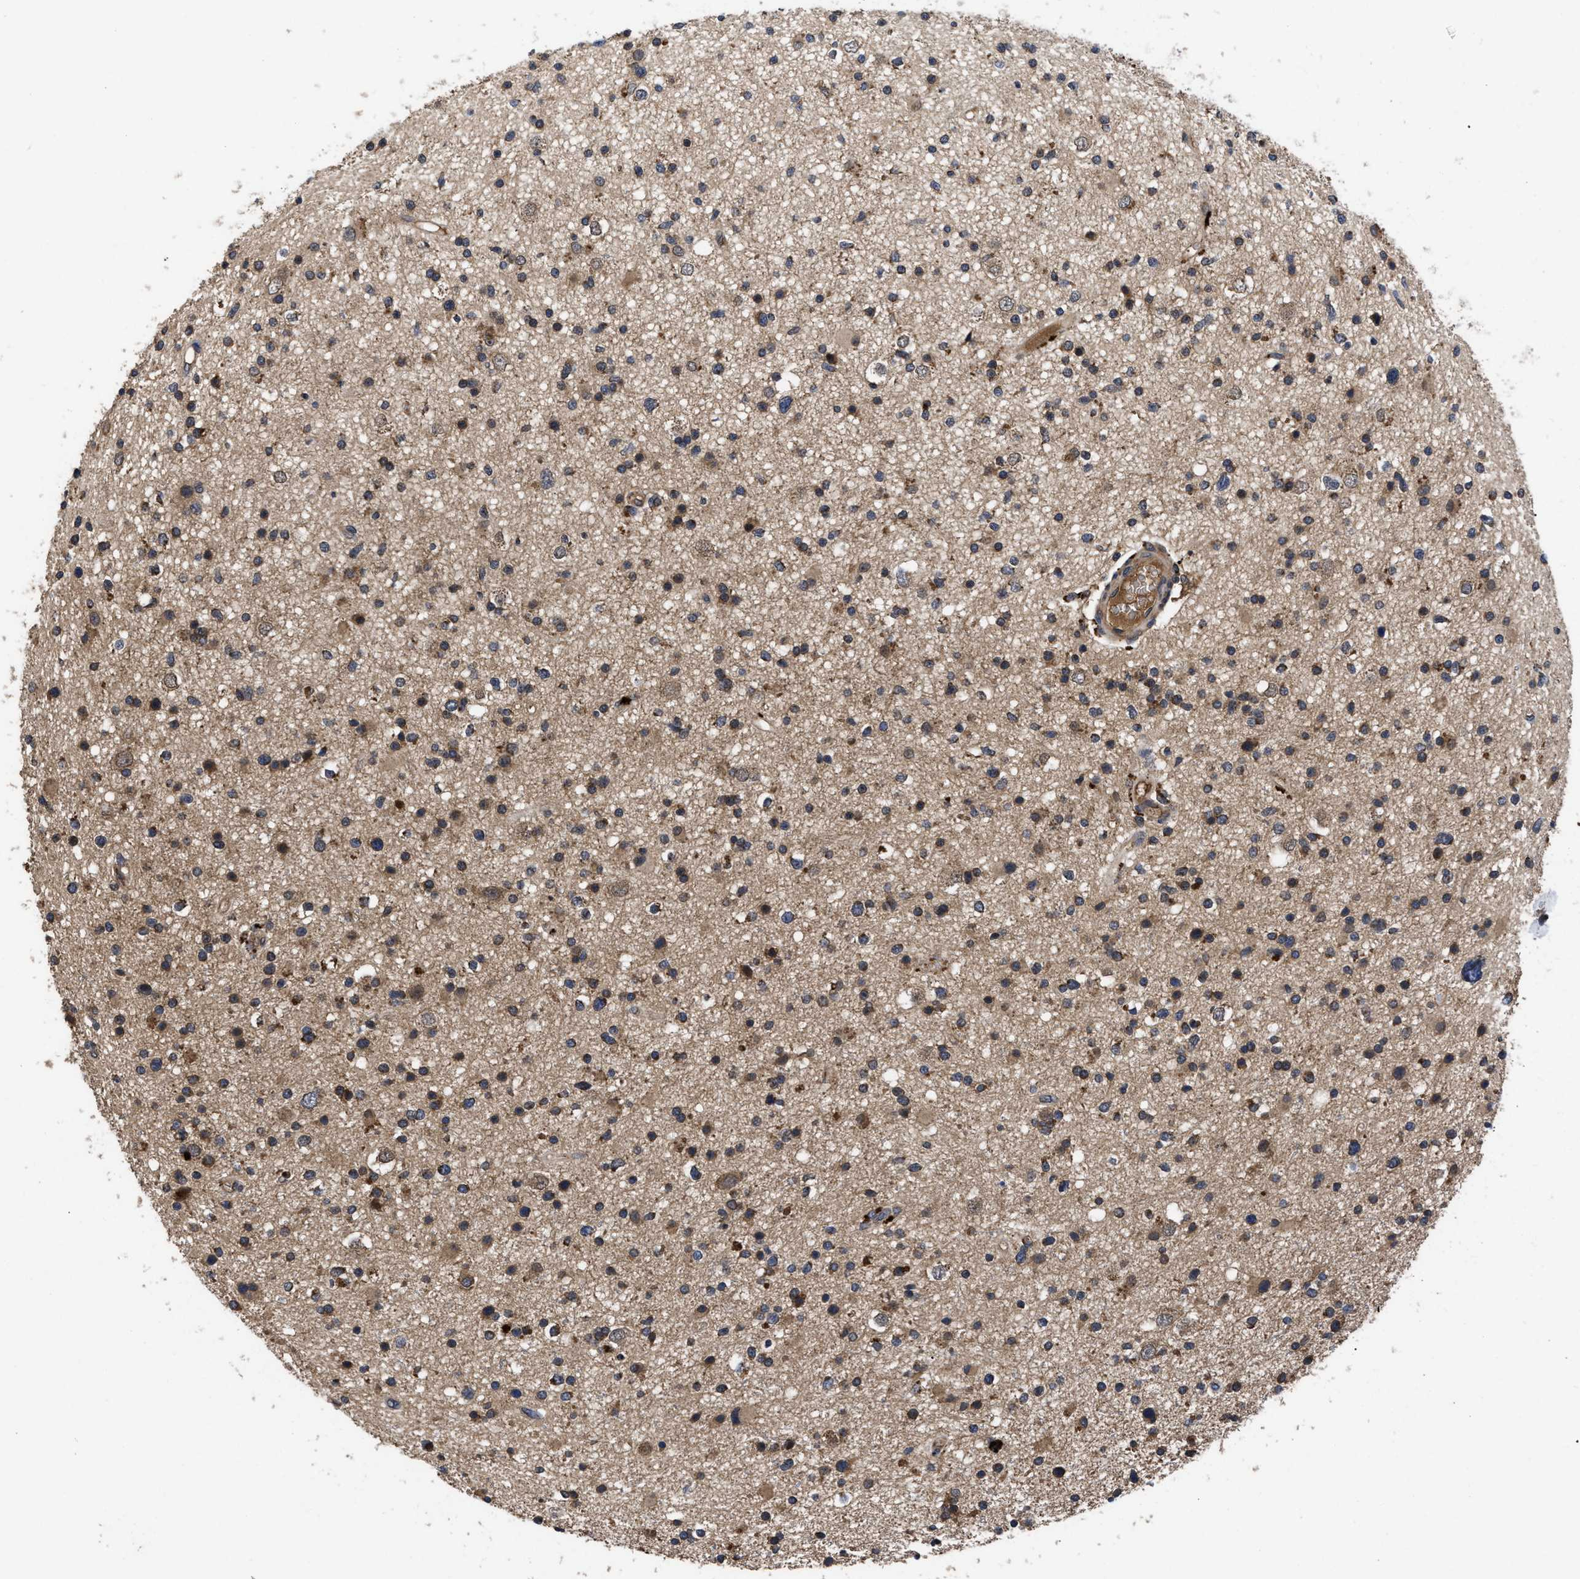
{"staining": {"intensity": "moderate", "quantity": ">75%", "location": "cytoplasmic/membranous"}, "tissue": "glioma", "cell_type": "Tumor cells", "image_type": "cancer", "snomed": [{"axis": "morphology", "description": "Glioma, malignant, High grade"}, {"axis": "topography", "description": "Brain"}], "caption": "Human malignant glioma (high-grade) stained for a protein (brown) exhibits moderate cytoplasmic/membranous positive staining in about >75% of tumor cells.", "gene": "LRRC3", "patient": {"sex": "male", "age": 33}}